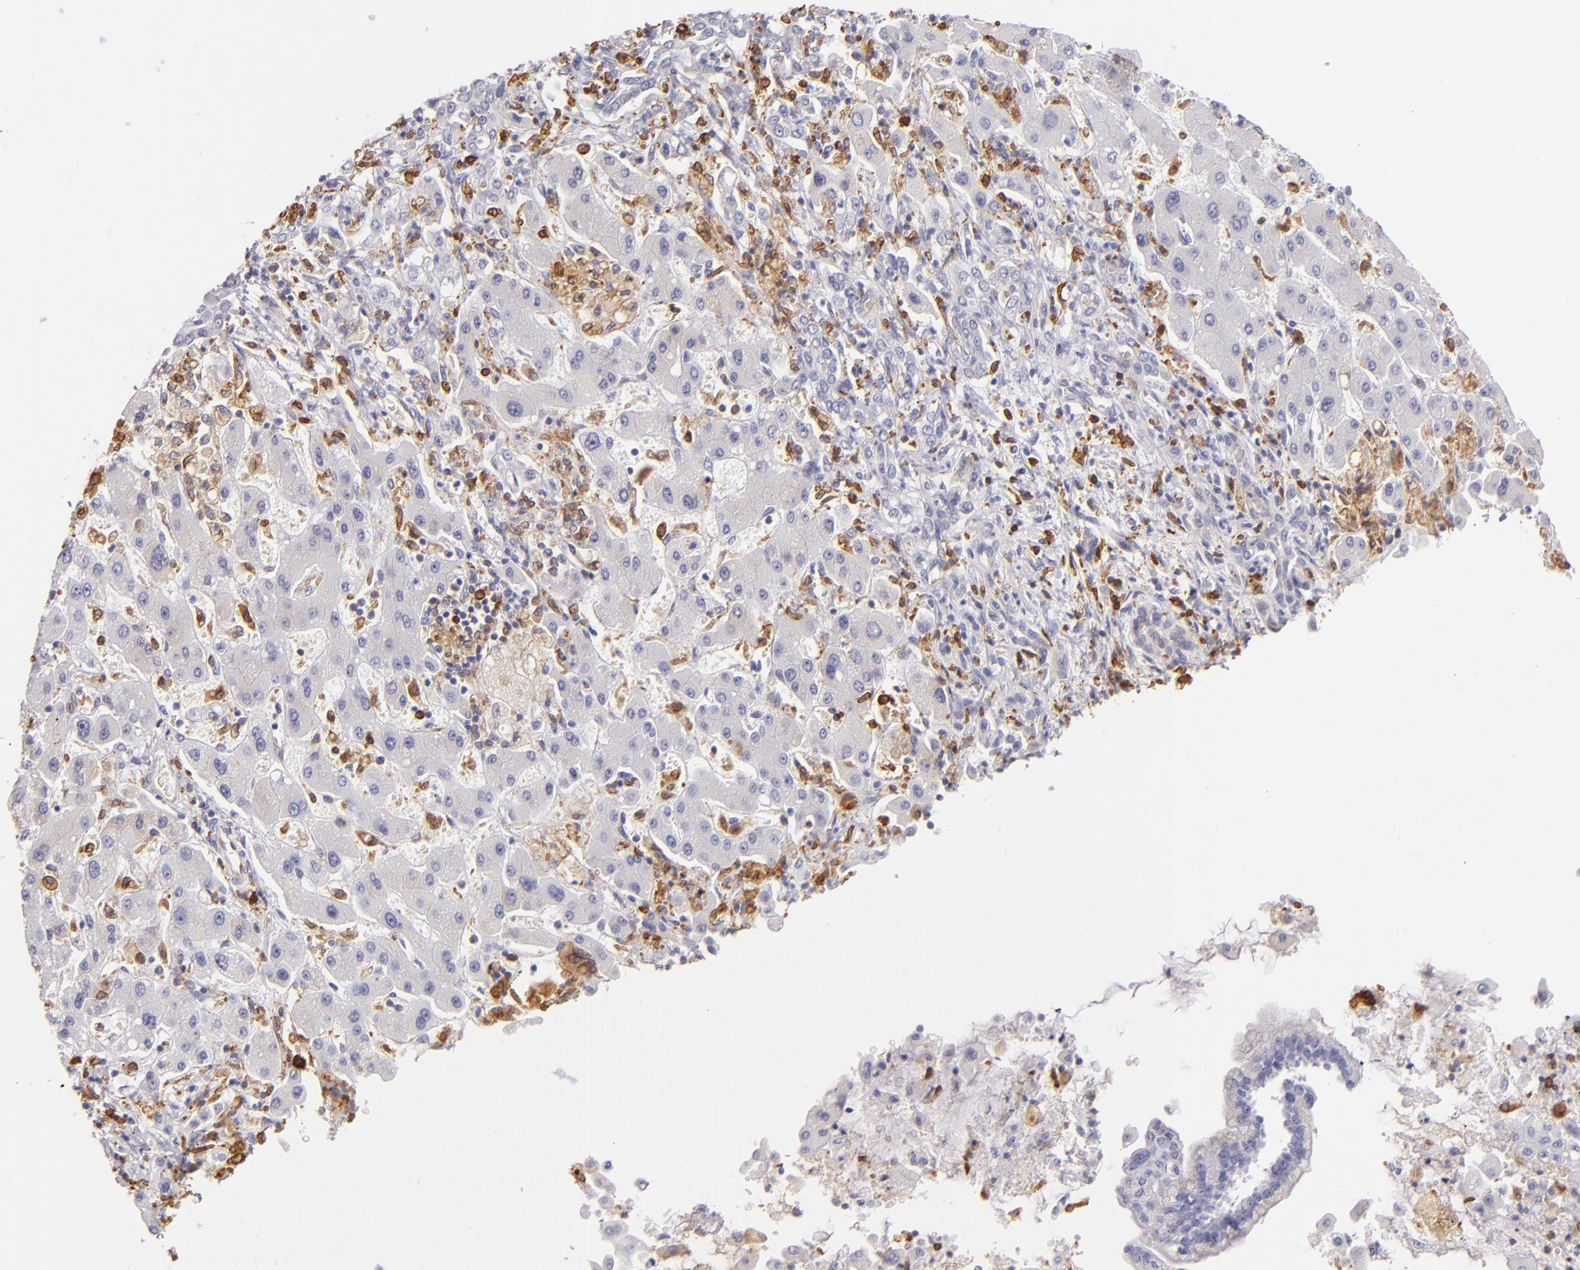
{"staining": {"intensity": "negative", "quantity": "none", "location": "none"}, "tissue": "liver cancer", "cell_type": "Tumor cells", "image_type": "cancer", "snomed": [{"axis": "morphology", "description": "Cholangiocarcinoma"}, {"axis": "topography", "description": "Liver"}], "caption": "An IHC histopathology image of liver cancer (cholangiocarcinoma) is shown. There is no staining in tumor cells of liver cancer (cholangiocarcinoma).", "gene": "CD74", "patient": {"sex": "male", "age": 50}}